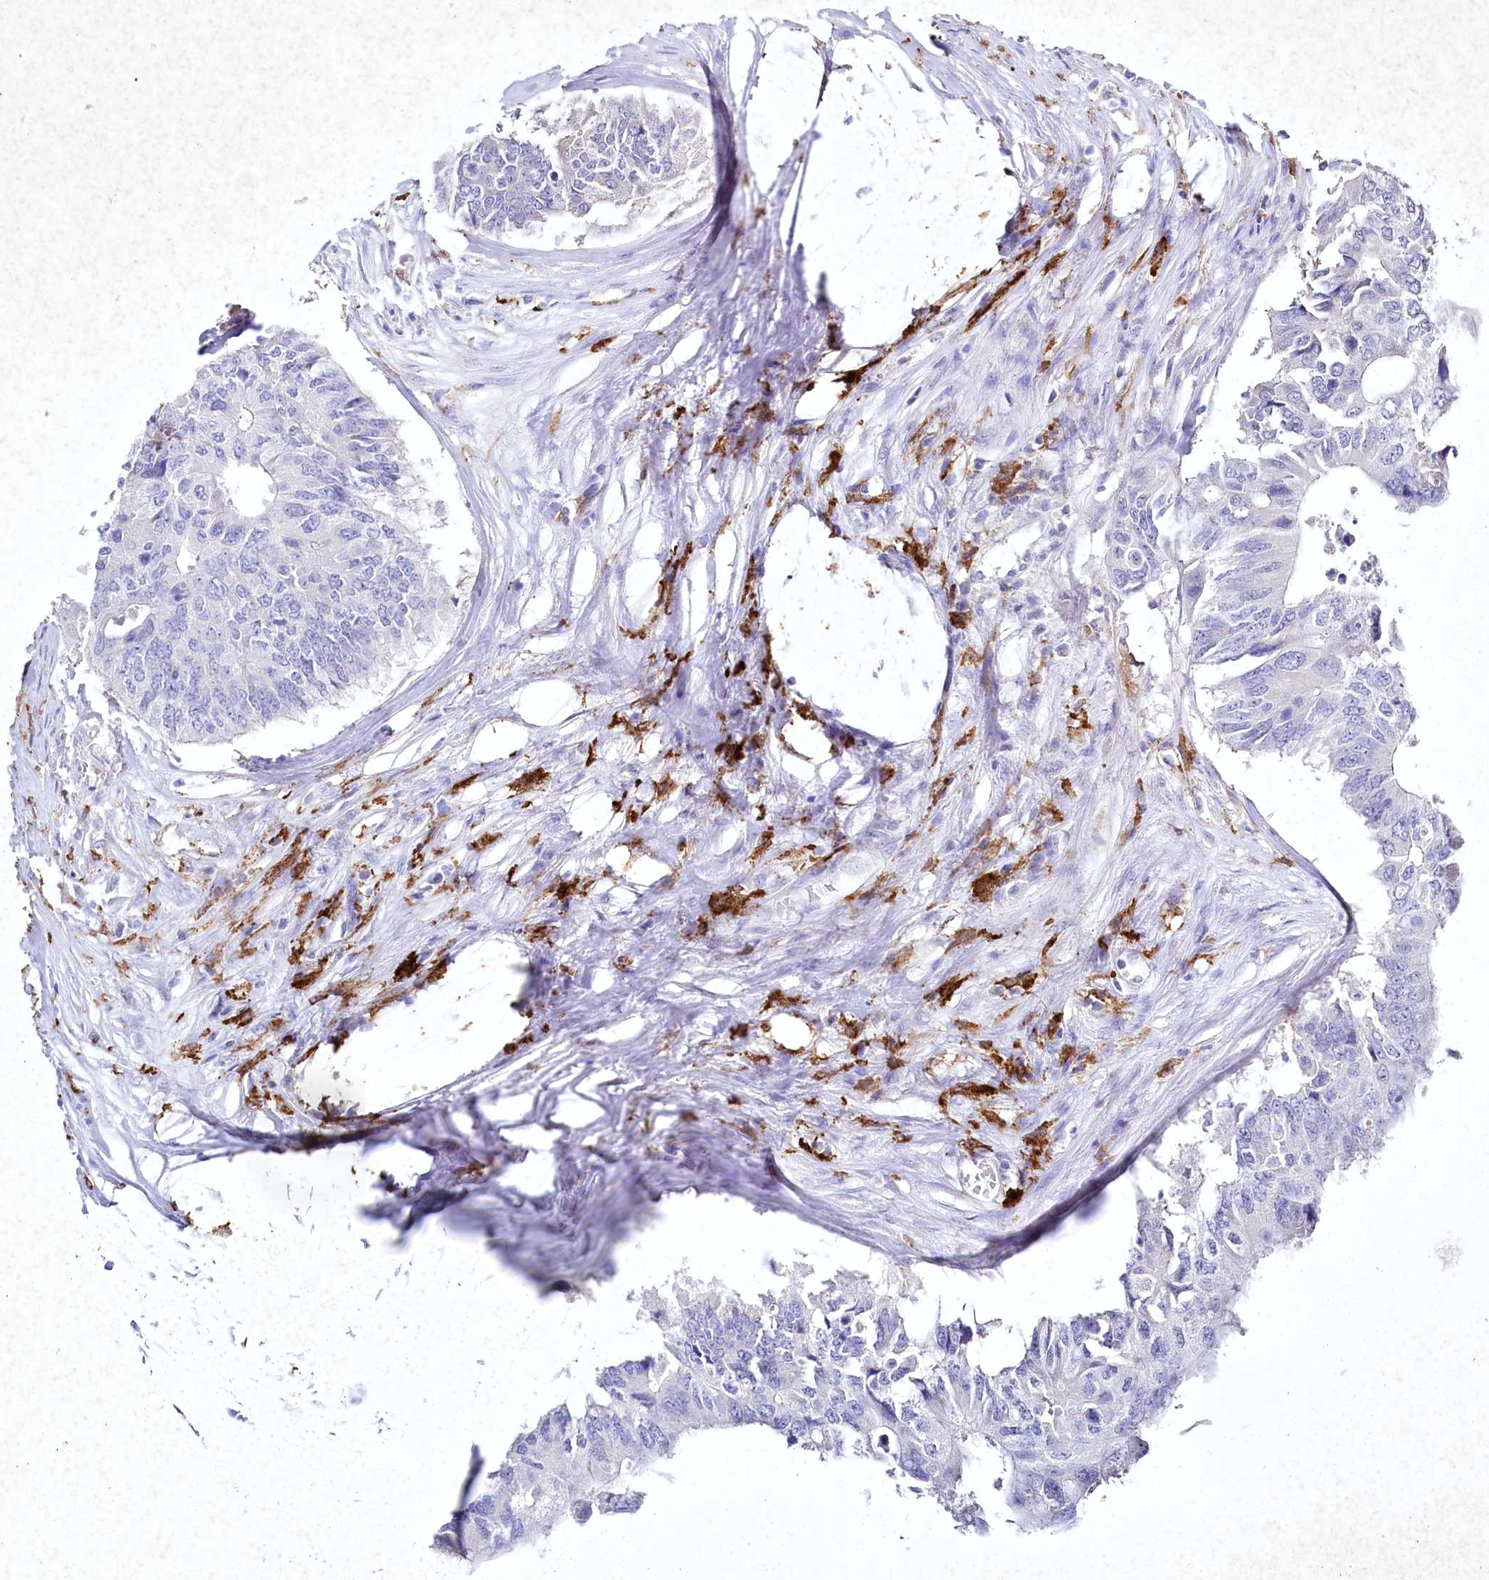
{"staining": {"intensity": "negative", "quantity": "none", "location": "none"}, "tissue": "colorectal cancer", "cell_type": "Tumor cells", "image_type": "cancer", "snomed": [{"axis": "morphology", "description": "Adenocarcinoma, NOS"}, {"axis": "topography", "description": "Colon"}], "caption": "DAB immunohistochemical staining of adenocarcinoma (colorectal) demonstrates no significant staining in tumor cells.", "gene": "CLEC4M", "patient": {"sex": "male", "age": 71}}